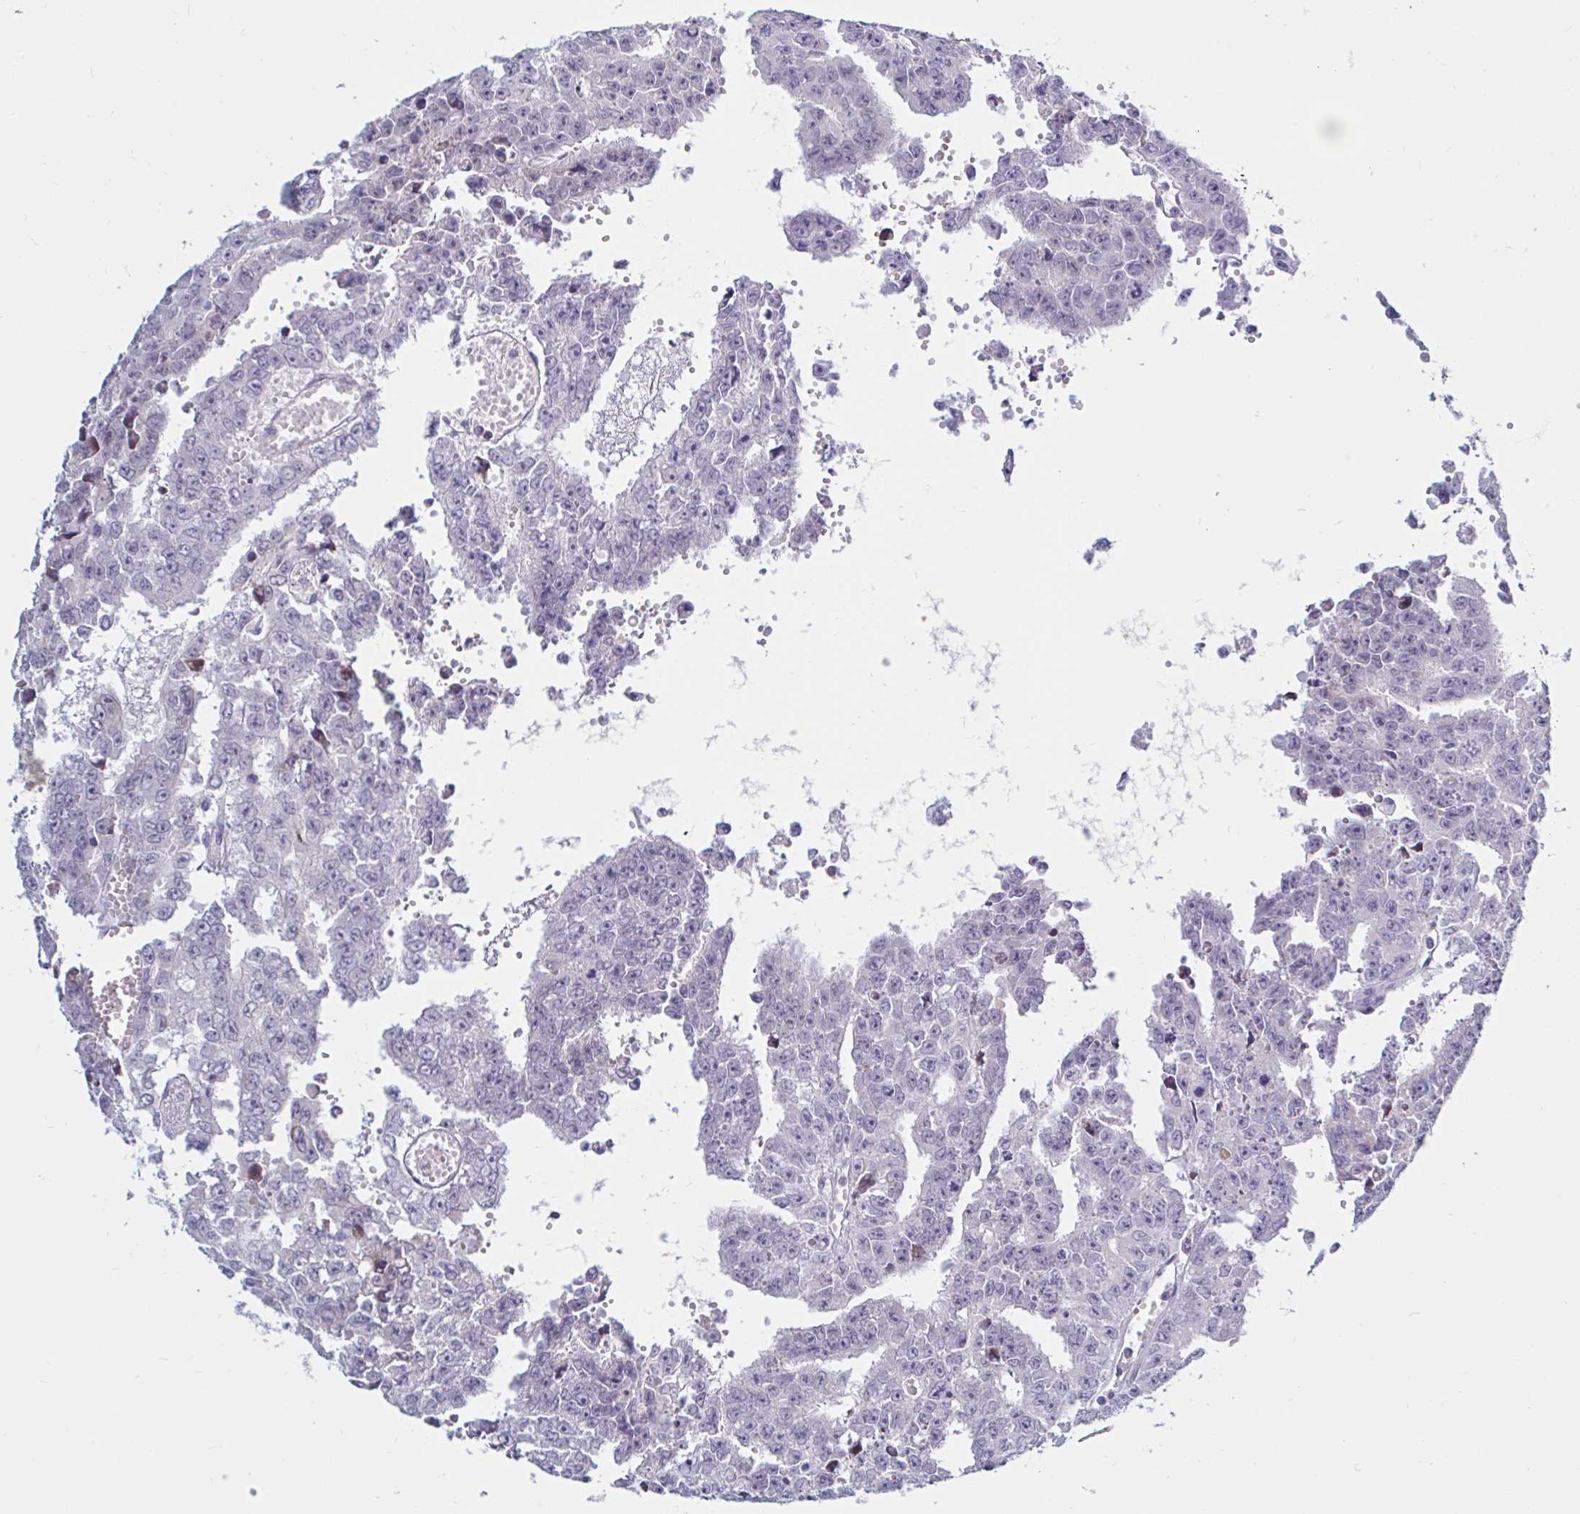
{"staining": {"intensity": "negative", "quantity": "none", "location": "none"}, "tissue": "testis cancer", "cell_type": "Tumor cells", "image_type": "cancer", "snomed": [{"axis": "morphology", "description": "Carcinoma, Embryonal, NOS"}, {"axis": "morphology", "description": "Teratoma, malignant, NOS"}, {"axis": "topography", "description": "Testis"}], "caption": "This is a photomicrograph of IHC staining of testis teratoma (malignant), which shows no expression in tumor cells.", "gene": "NBPF3", "patient": {"sex": "male", "age": 24}}